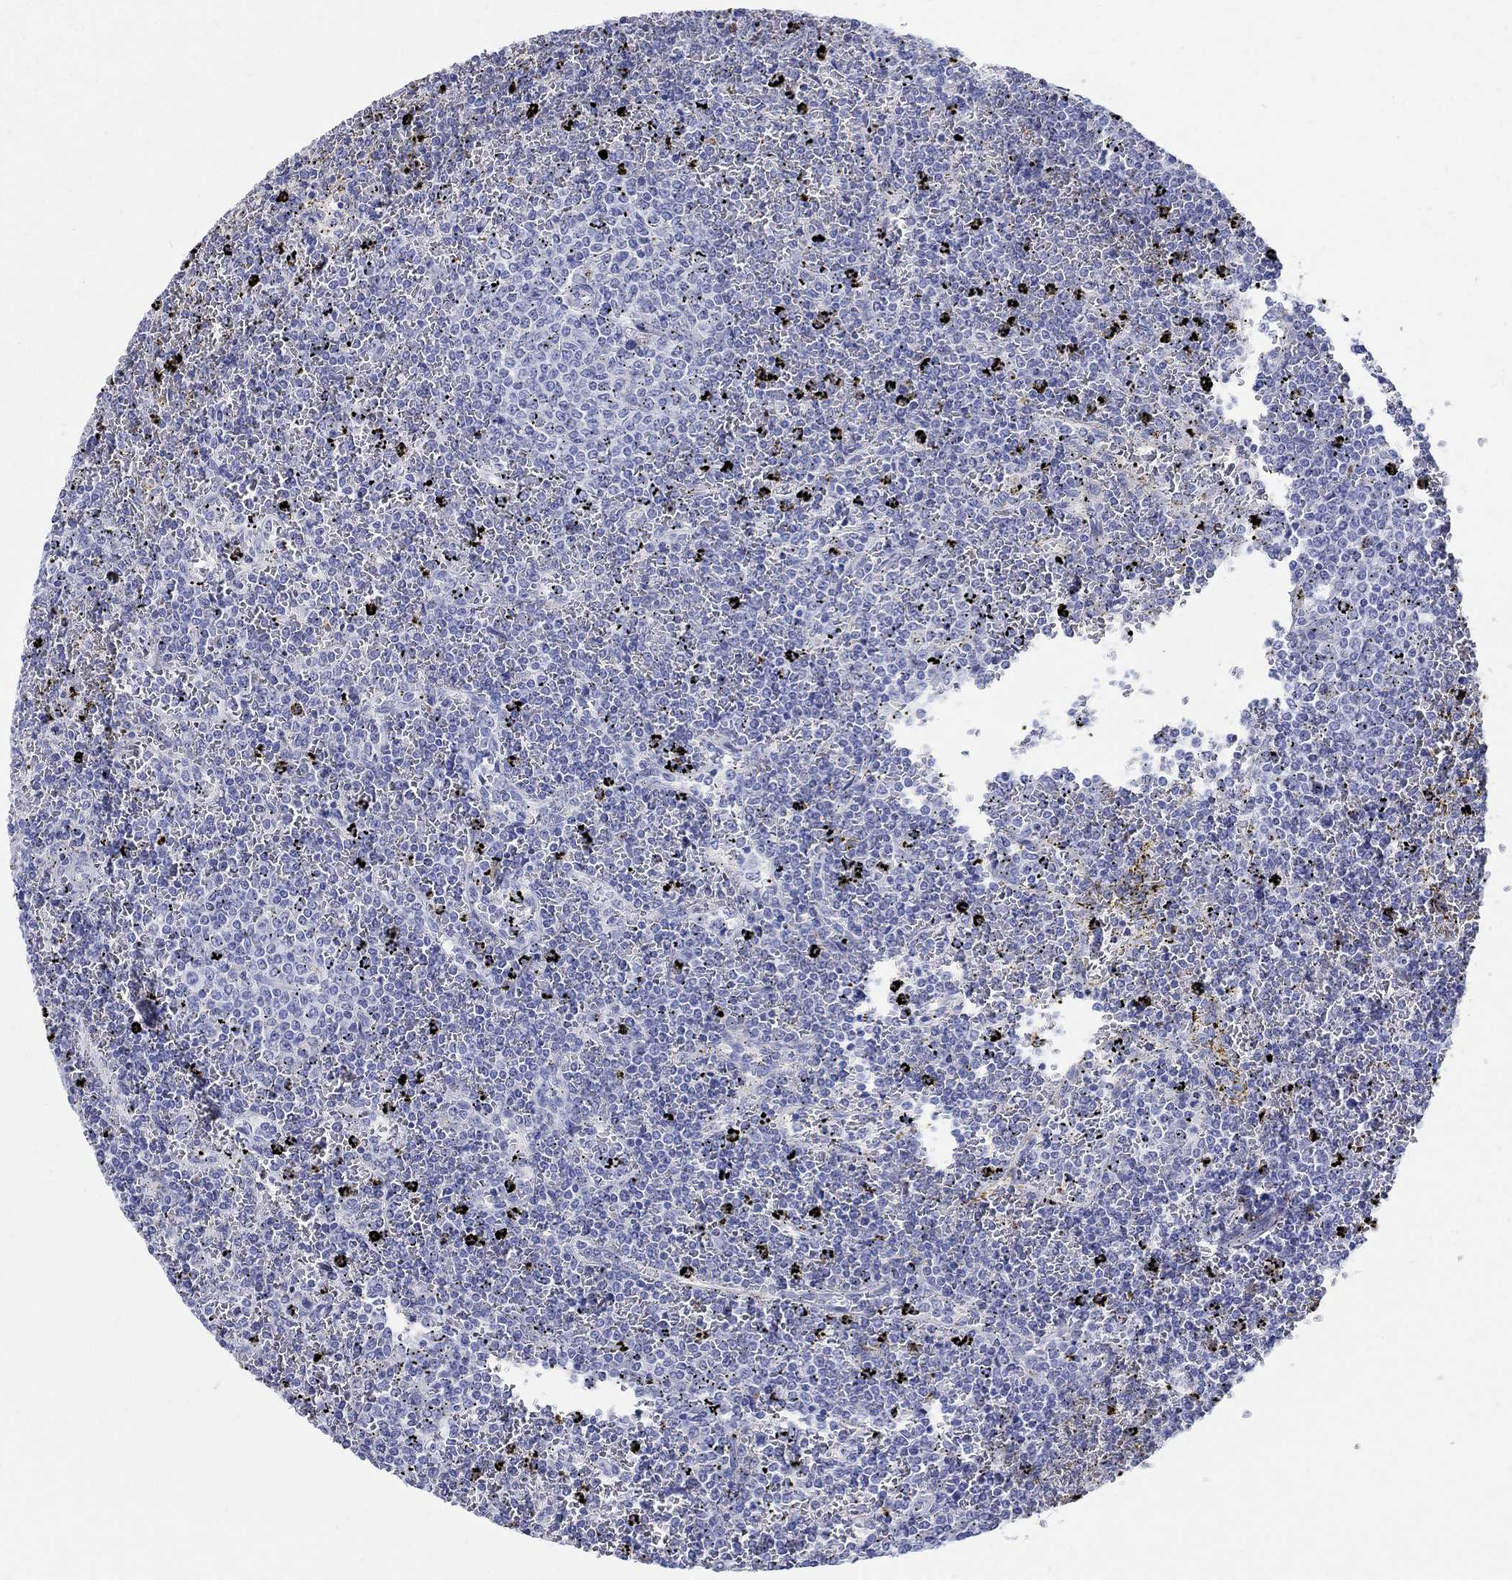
{"staining": {"intensity": "negative", "quantity": "none", "location": "none"}, "tissue": "lymphoma", "cell_type": "Tumor cells", "image_type": "cancer", "snomed": [{"axis": "morphology", "description": "Malignant lymphoma, non-Hodgkin's type, Low grade"}, {"axis": "topography", "description": "Spleen"}], "caption": "A high-resolution photomicrograph shows immunohistochemistry (IHC) staining of low-grade malignant lymphoma, non-Hodgkin's type, which demonstrates no significant positivity in tumor cells.", "gene": "SOX2", "patient": {"sex": "female", "age": 77}}